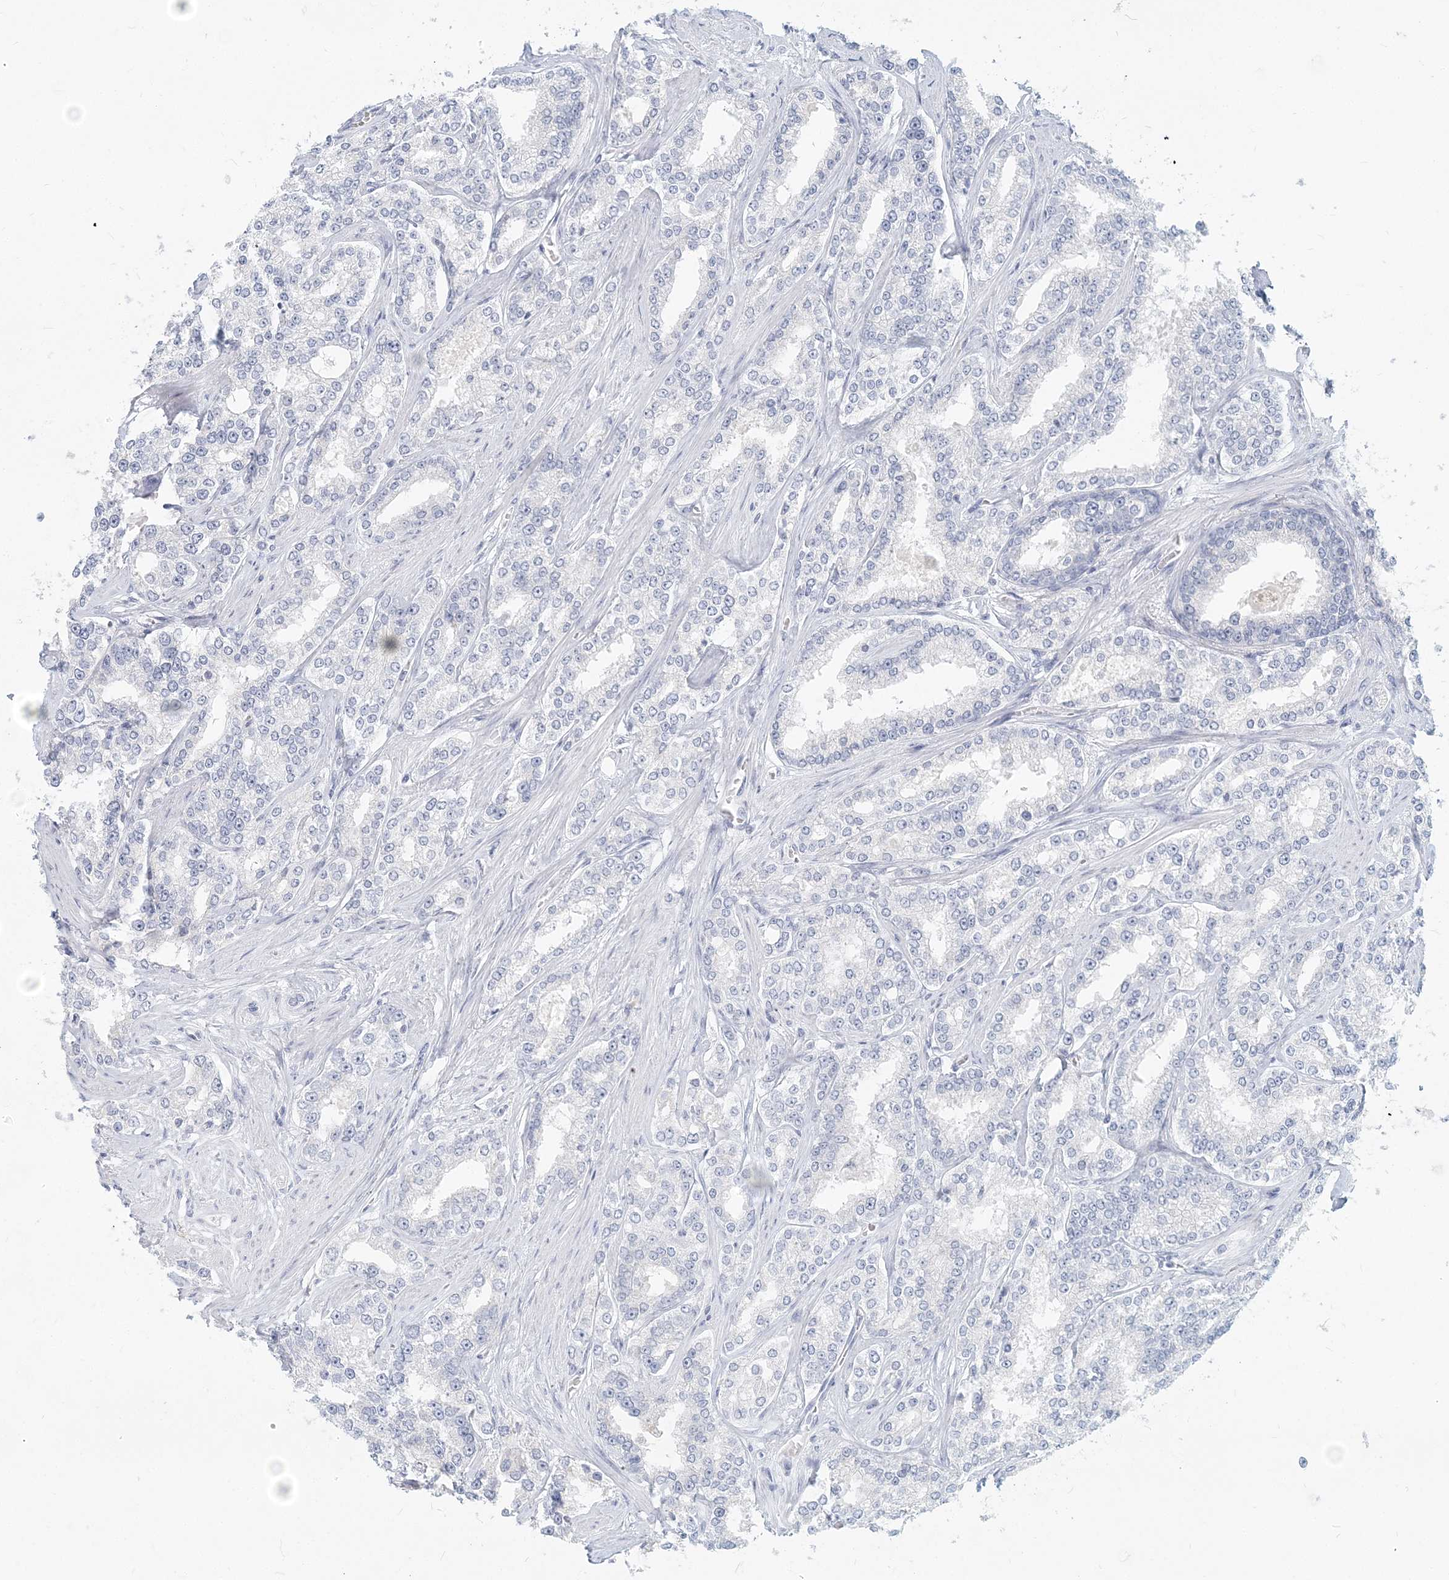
{"staining": {"intensity": "negative", "quantity": "none", "location": "none"}, "tissue": "prostate cancer", "cell_type": "Tumor cells", "image_type": "cancer", "snomed": [{"axis": "morphology", "description": "Normal tissue, NOS"}, {"axis": "morphology", "description": "Adenocarcinoma, High grade"}, {"axis": "topography", "description": "Prostate"}], "caption": "Protein analysis of prostate cancer displays no significant expression in tumor cells.", "gene": "CSN1S1", "patient": {"sex": "male", "age": 83}}